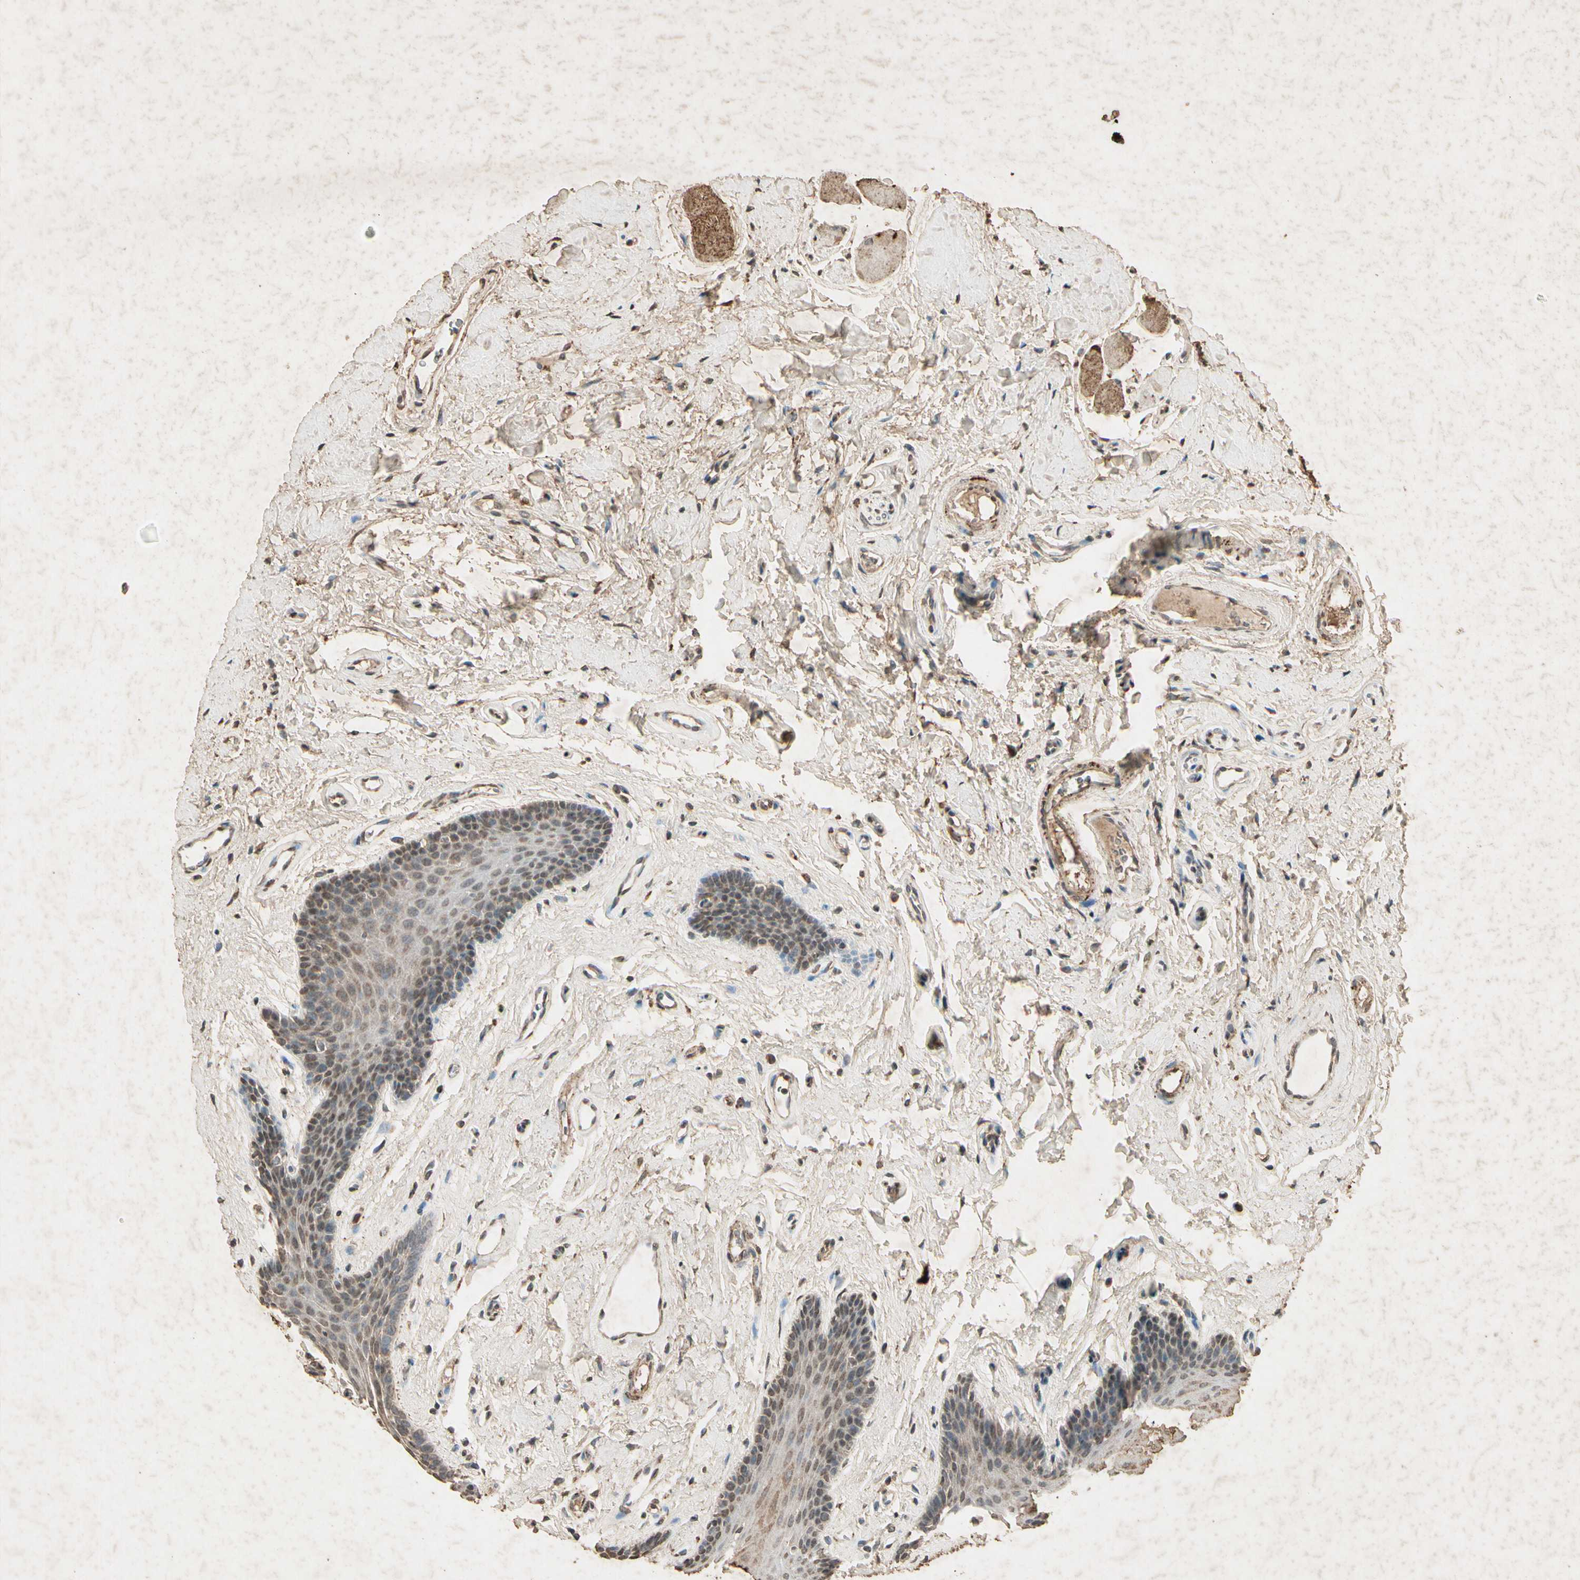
{"staining": {"intensity": "moderate", "quantity": ">75%", "location": "cytoplasmic/membranous"}, "tissue": "oral mucosa", "cell_type": "Squamous epithelial cells", "image_type": "normal", "snomed": [{"axis": "morphology", "description": "Normal tissue, NOS"}, {"axis": "topography", "description": "Oral tissue"}], "caption": "IHC staining of normal oral mucosa, which exhibits medium levels of moderate cytoplasmic/membranous staining in approximately >75% of squamous epithelial cells indicating moderate cytoplasmic/membranous protein positivity. The staining was performed using DAB (brown) for protein detection and nuclei were counterstained in hematoxylin (blue).", "gene": "GC", "patient": {"sex": "male", "age": 62}}